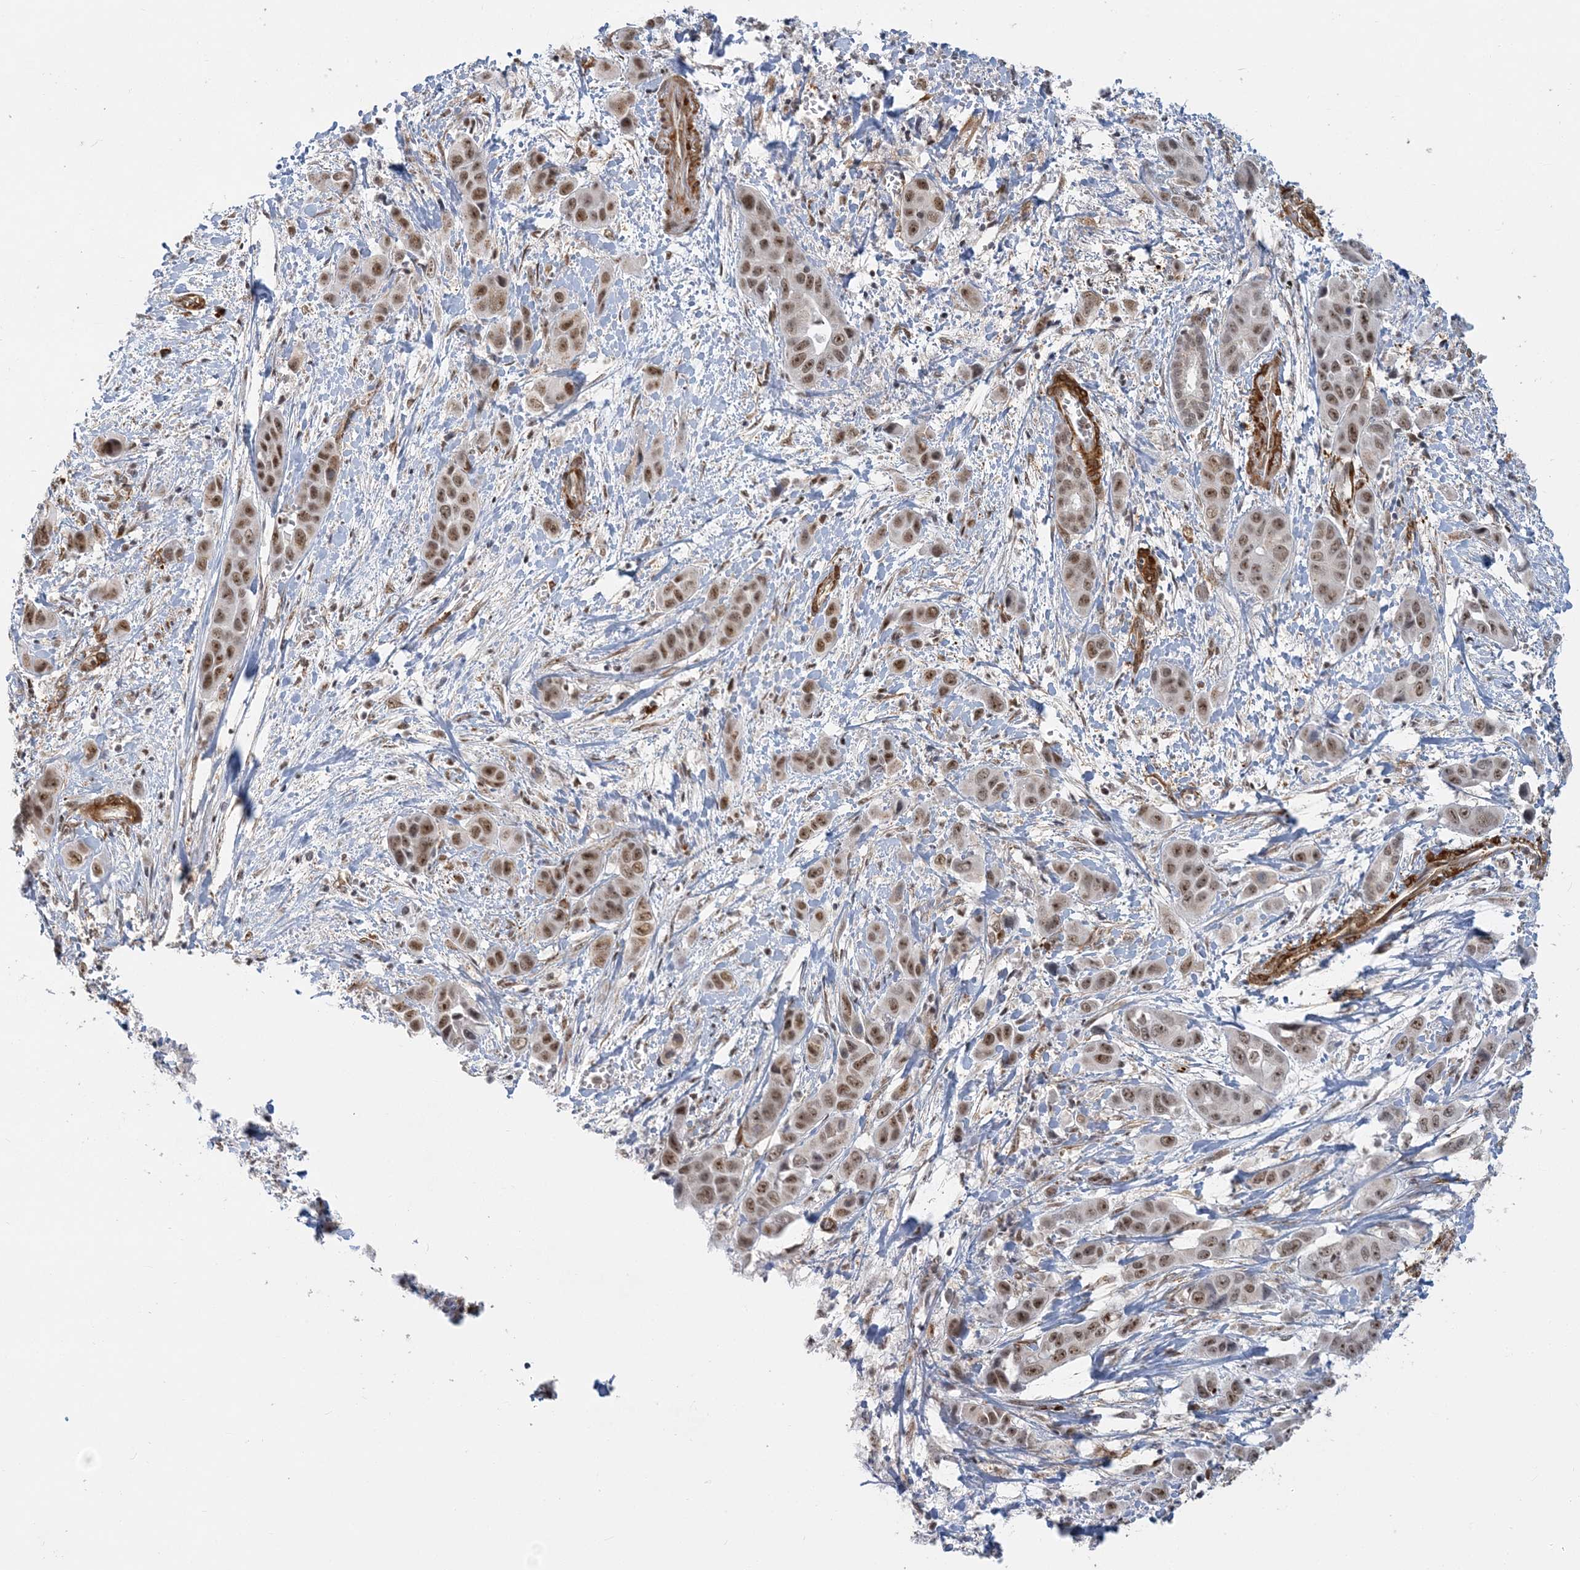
{"staining": {"intensity": "moderate", "quantity": ">75%", "location": "nuclear"}, "tissue": "liver cancer", "cell_type": "Tumor cells", "image_type": "cancer", "snomed": [{"axis": "morphology", "description": "Cholangiocarcinoma"}, {"axis": "topography", "description": "Liver"}], "caption": "DAB (3,3'-diaminobenzidine) immunohistochemical staining of liver cholangiocarcinoma reveals moderate nuclear protein positivity in approximately >75% of tumor cells. (DAB (3,3'-diaminobenzidine) IHC, brown staining for protein, blue staining for nuclei).", "gene": "PLRG1", "patient": {"sex": "female", "age": 52}}